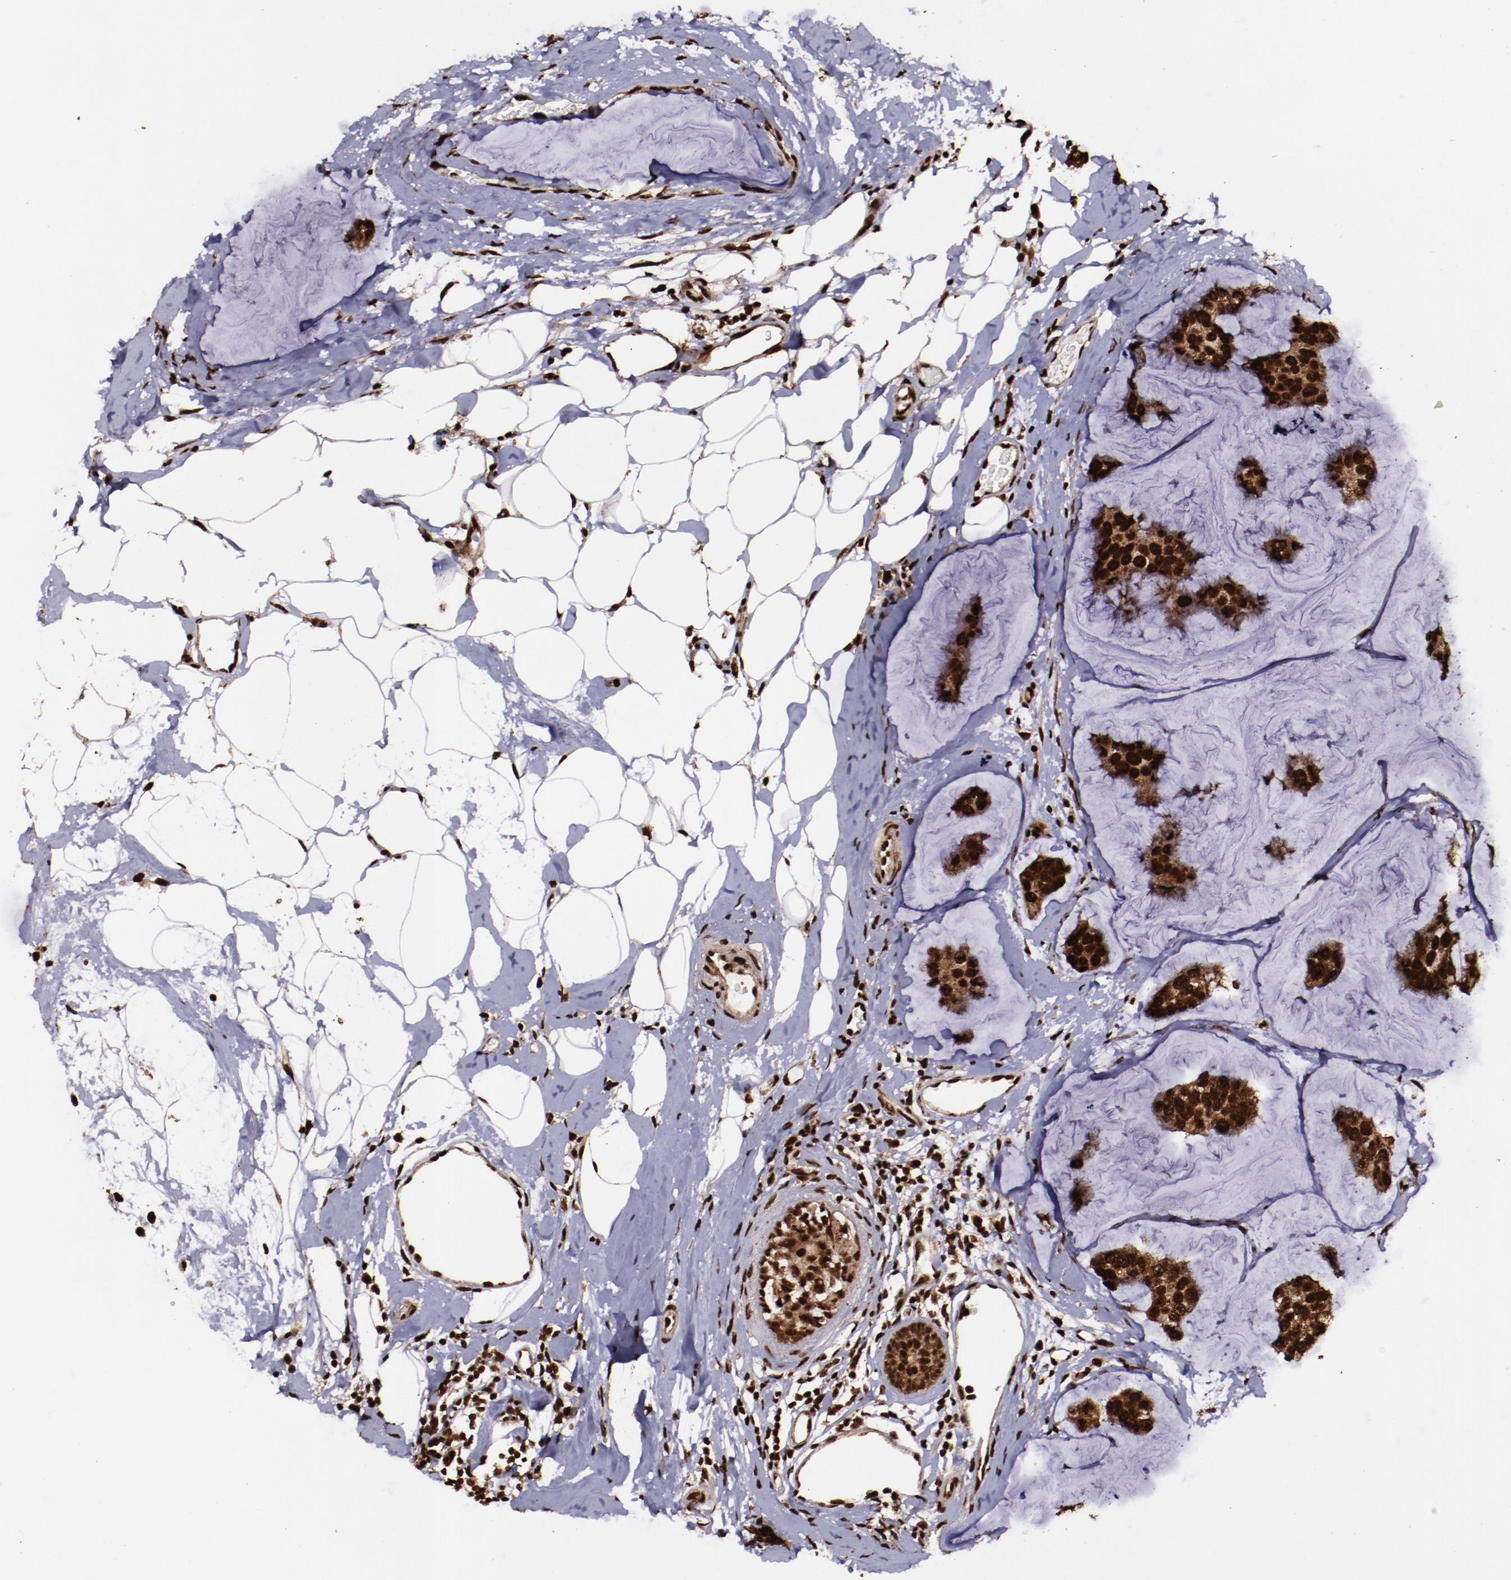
{"staining": {"intensity": "strong", "quantity": ">75%", "location": "cytoplasmic/membranous,nuclear"}, "tissue": "breast cancer", "cell_type": "Tumor cells", "image_type": "cancer", "snomed": [{"axis": "morphology", "description": "Normal tissue, NOS"}, {"axis": "morphology", "description": "Duct carcinoma"}, {"axis": "topography", "description": "Breast"}], "caption": "Breast invasive ductal carcinoma stained with a protein marker demonstrates strong staining in tumor cells.", "gene": "SNW1", "patient": {"sex": "female", "age": 50}}